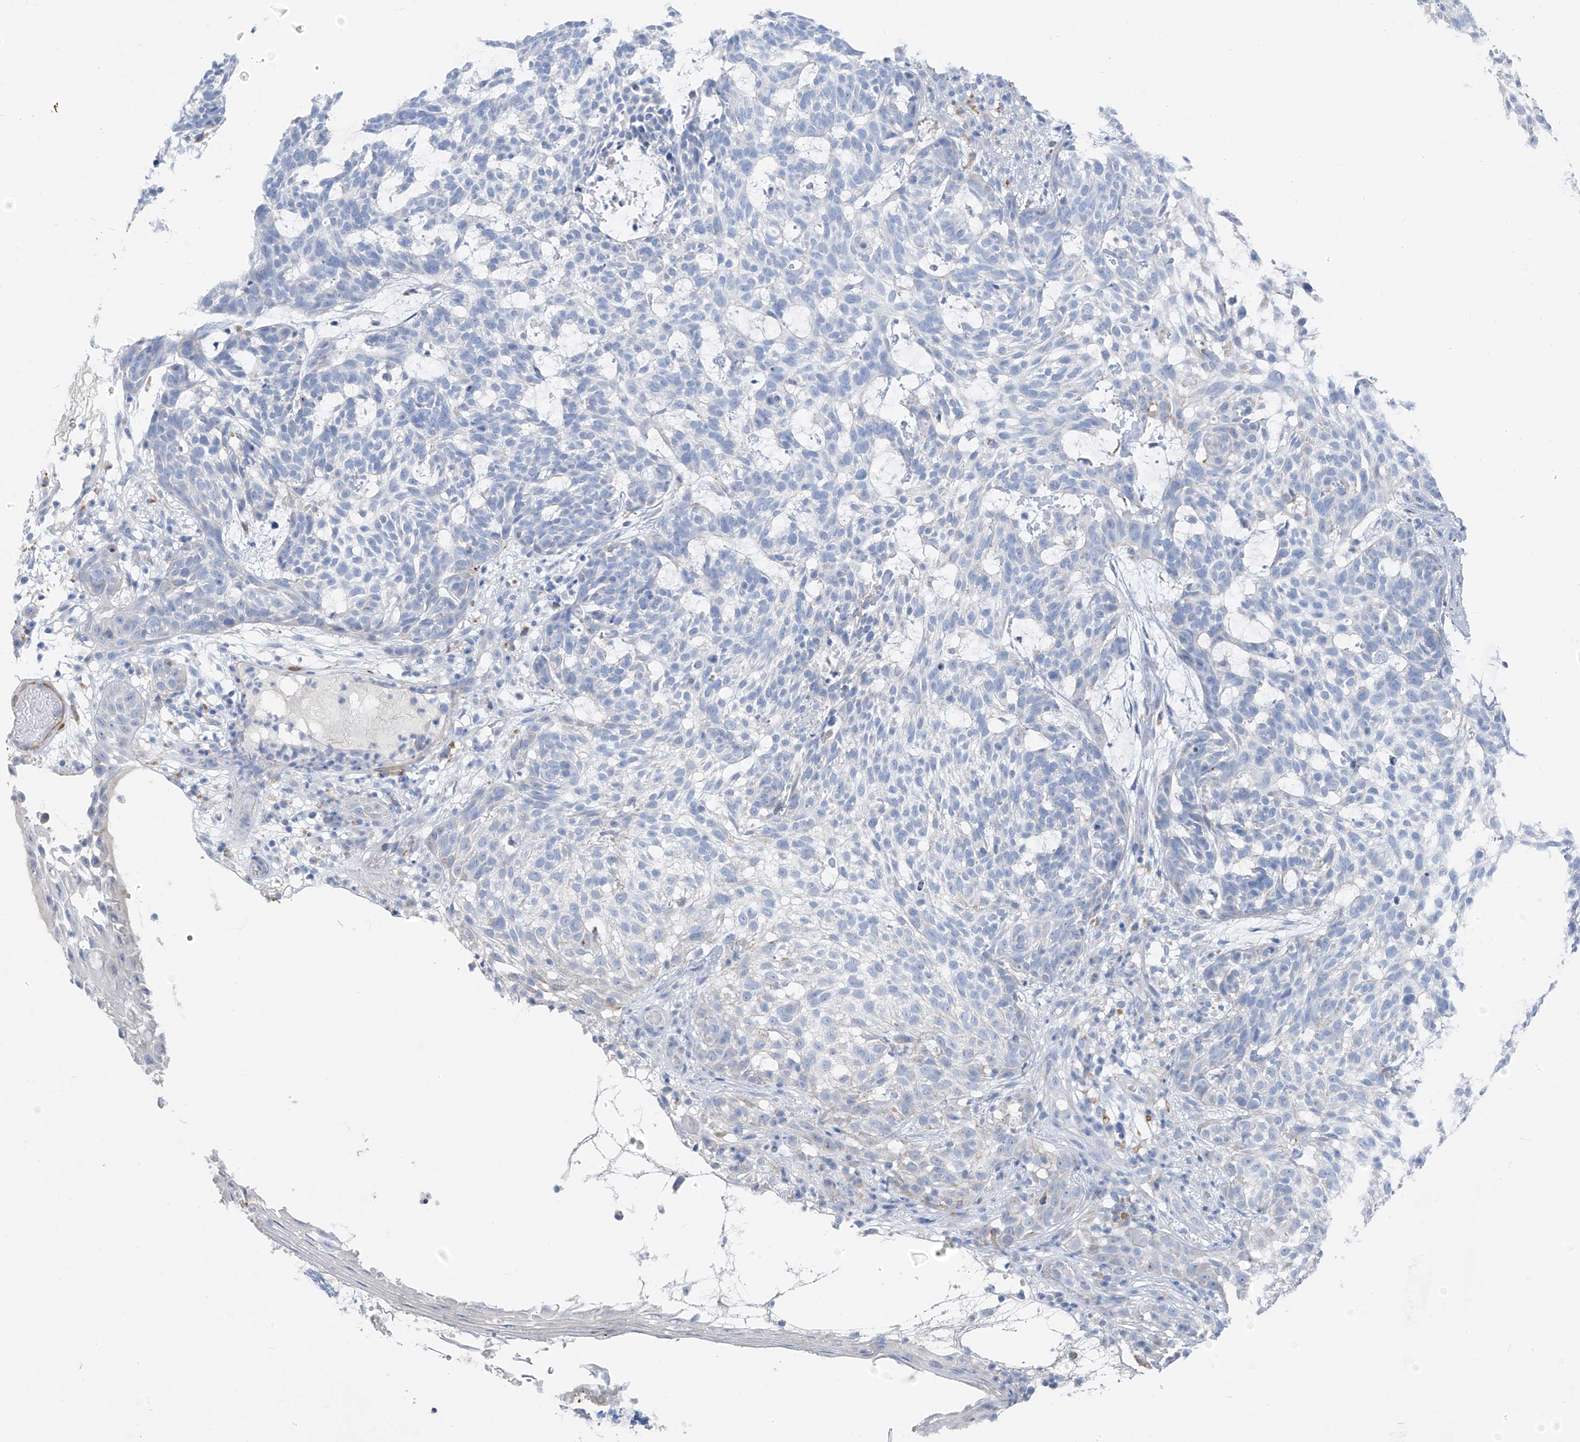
{"staining": {"intensity": "negative", "quantity": "none", "location": "none"}, "tissue": "skin cancer", "cell_type": "Tumor cells", "image_type": "cancer", "snomed": [{"axis": "morphology", "description": "Basal cell carcinoma"}, {"axis": "topography", "description": "Skin"}], "caption": "Tumor cells show no significant expression in basal cell carcinoma (skin).", "gene": "GLMP", "patient": {"sex": "male", "age": 85}}